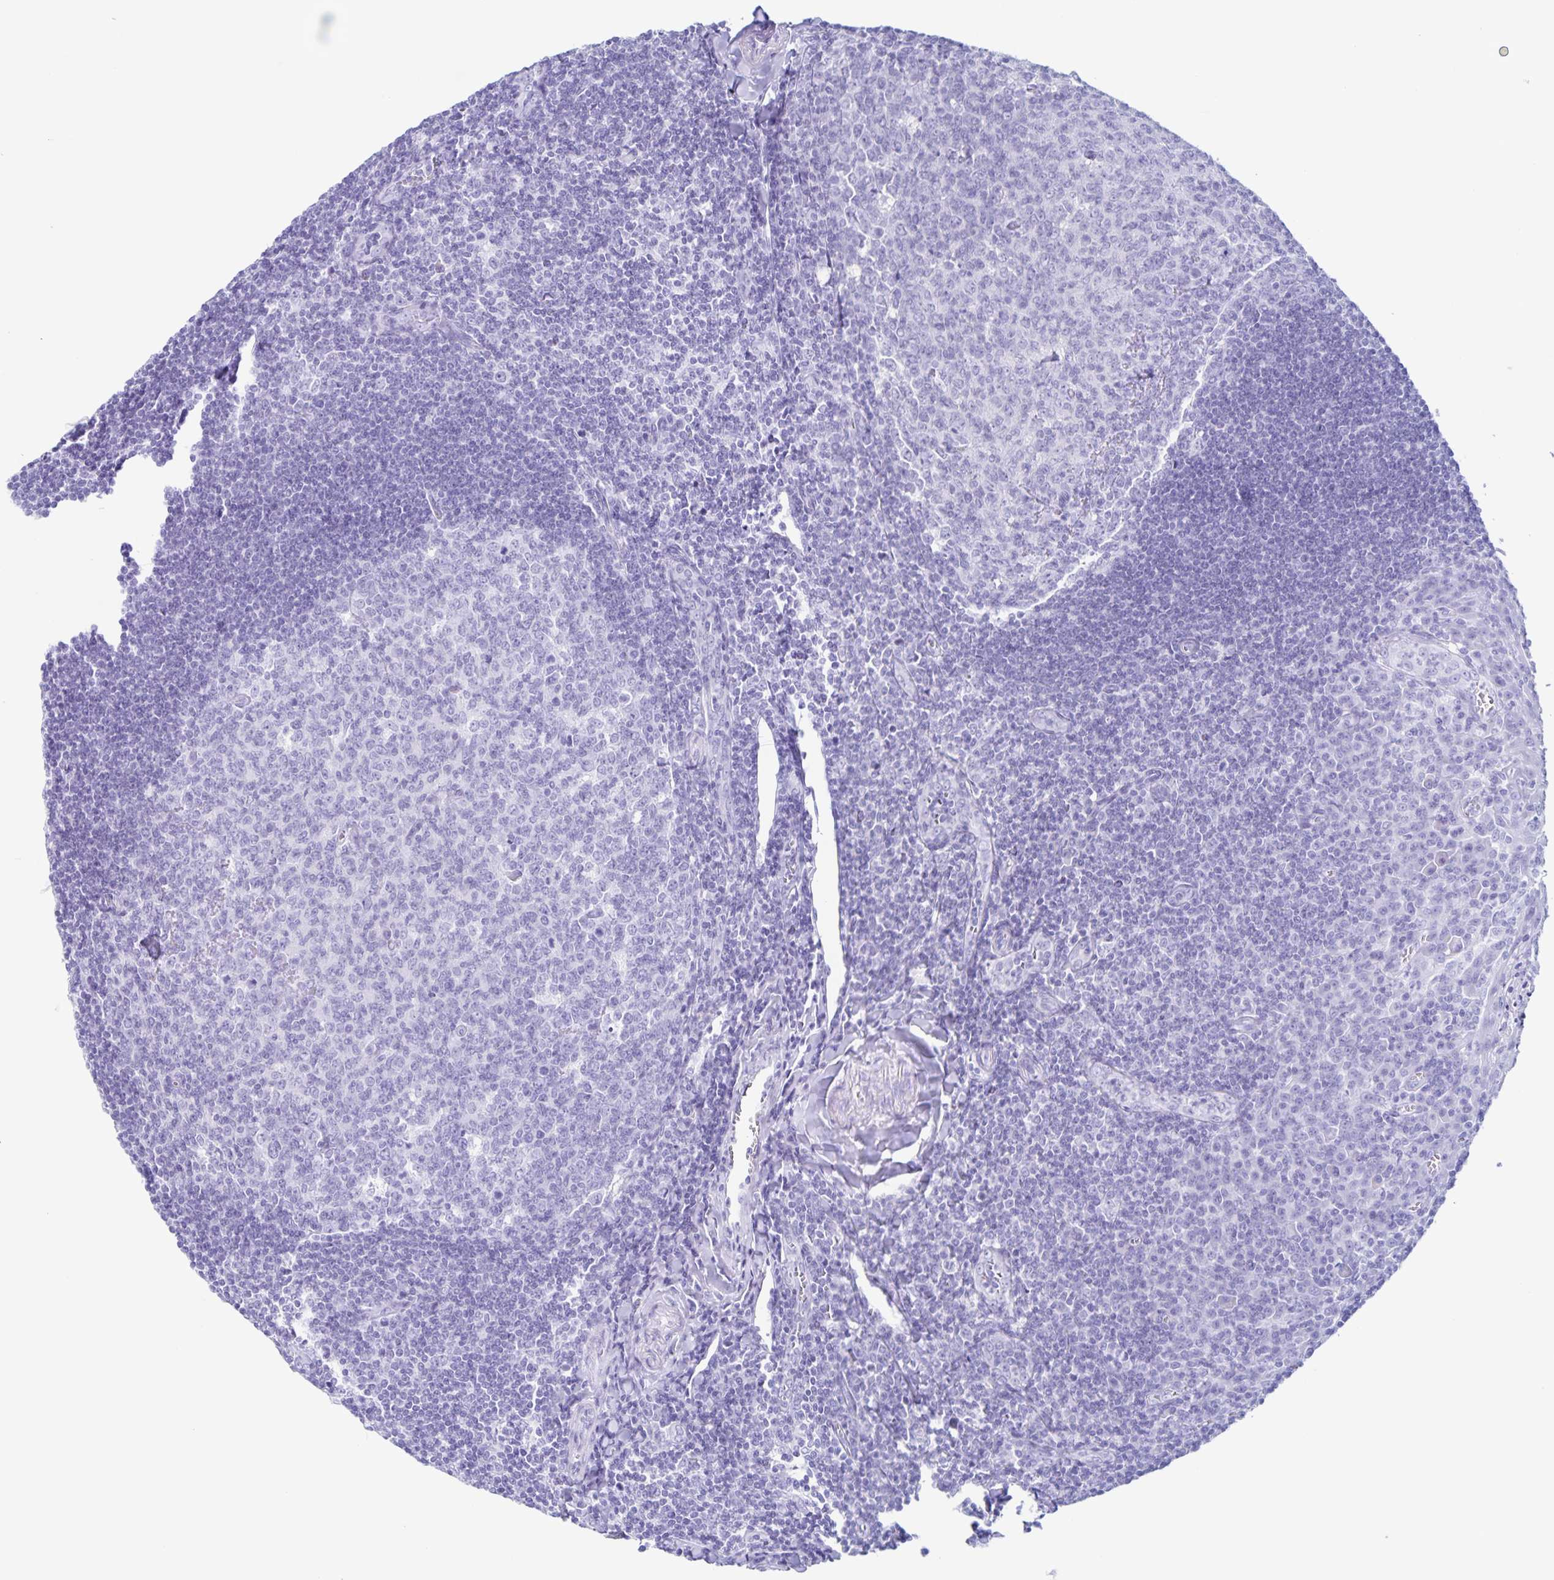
{"staining": {"intensity": "negative", "quantity": "none", "location": "none"}, "tissue": "tonsil", "cell_type": "Germinal center cells", "image_type": "normal", "snomed": [{"axis": "morphology", "description": "Normal tissue, NOS"}, {"axis": "topography", "description": "Tonsil"}], "caption": "Immunohistochemistry (IHC) micrograph of benign human tonsil stained for a protein (brown), which displays no positivity in germinal center cells.", "gene": "C12orf56", "patient": {"sex": "male", "age": 27}}